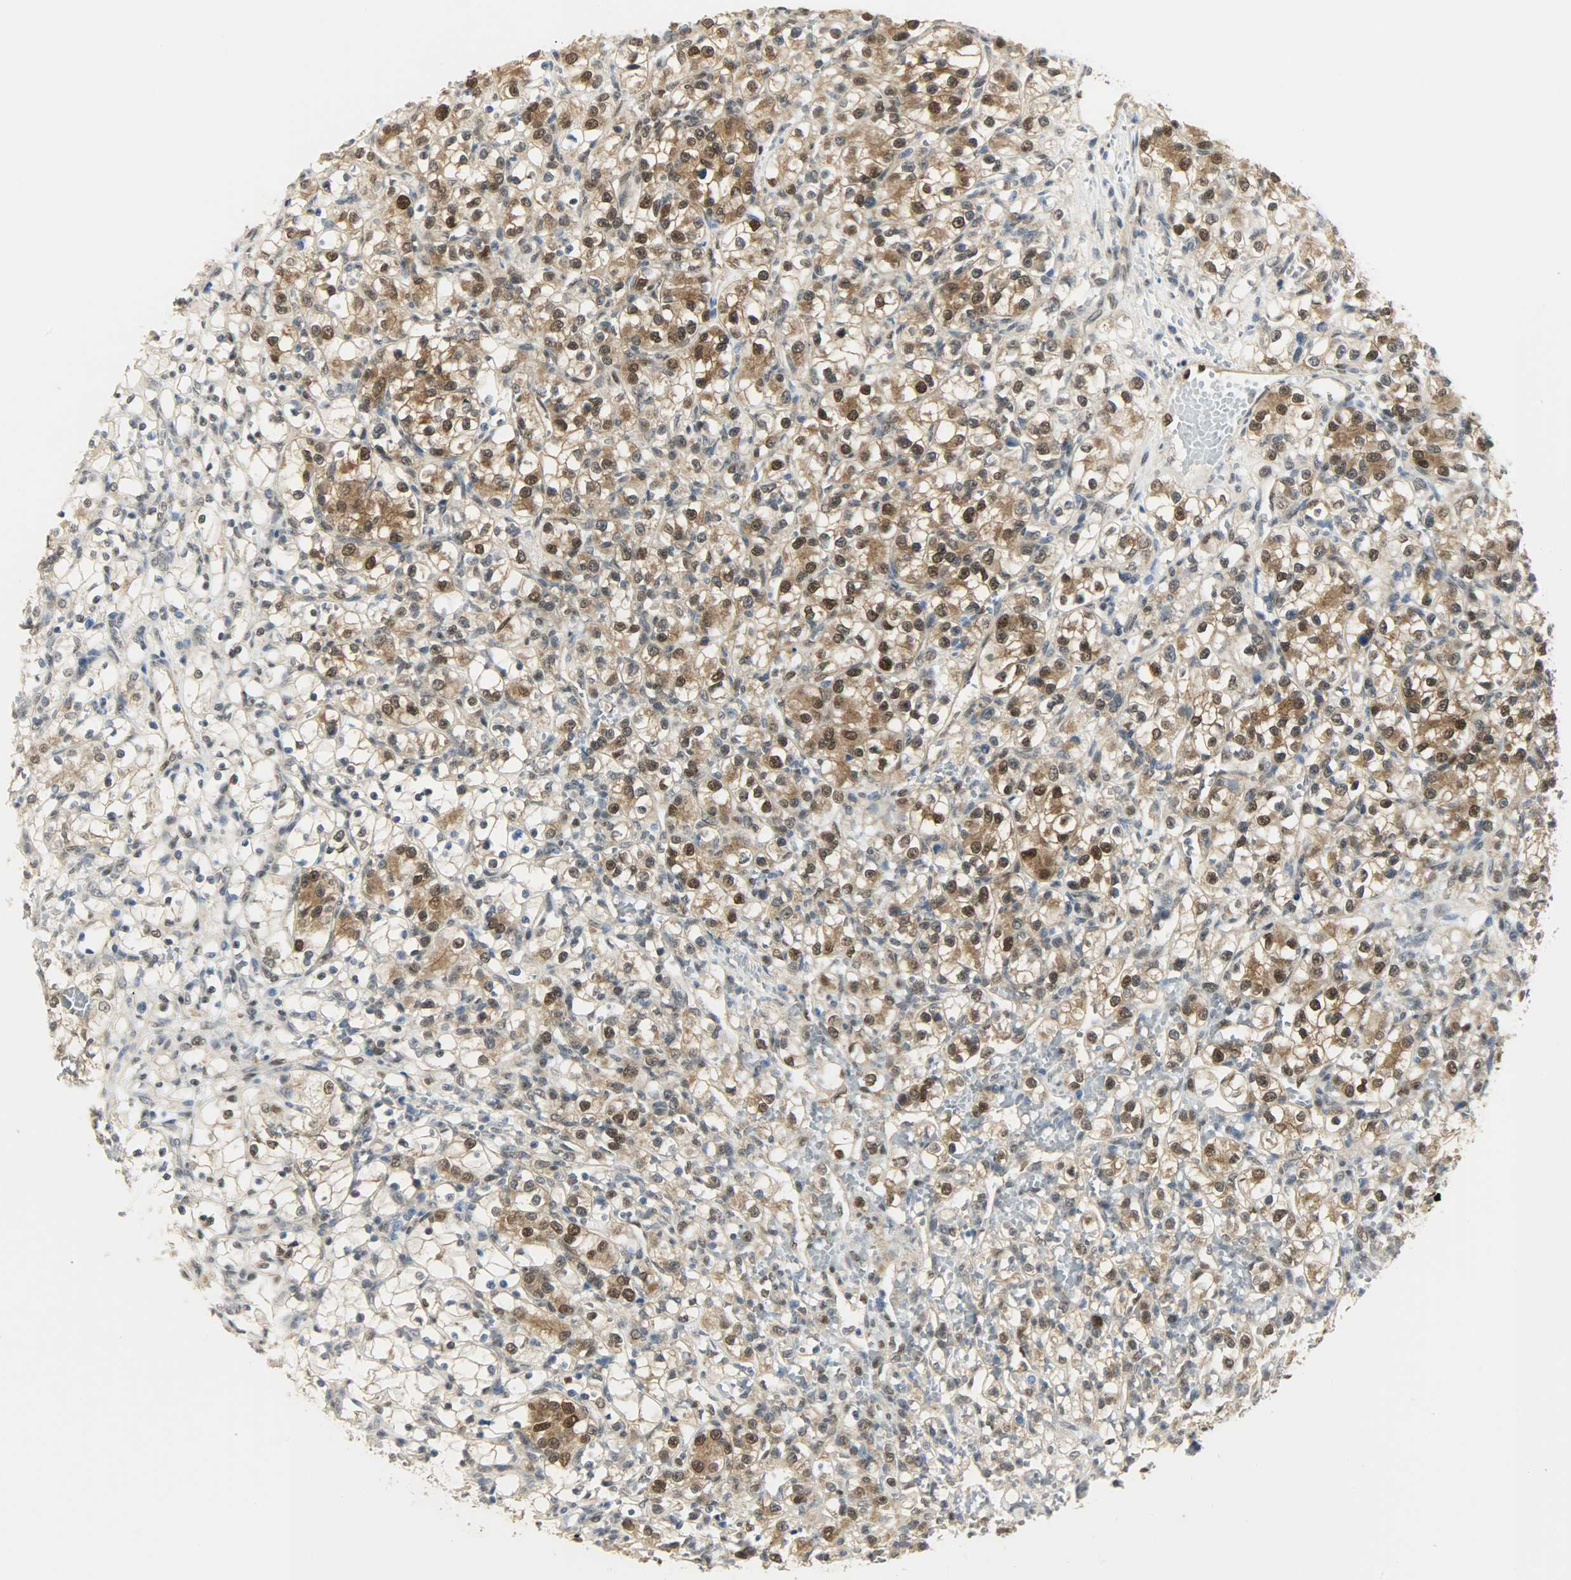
{"staining": {"intensity": "moderate", "quantity": "25%-75%", "location": "nuclear"}, "tissue": "renal cancer", "cell_type": "Tumor cells", "image_type": "cancer", "snomed": [{"axis": "morphology", "description": "Adenocarcinoma, NOS"}, {"axis": "topography", "description": "Kidney"}], "caption": "Immunohistochemical staining of renal adenocarcinoma exhibits medium levels of moderate nuclear protein staining in approximately 25%-75% of tumor cells.", "gene": "NPEPL1", "patient": {"sex": "female", "age": 69}}